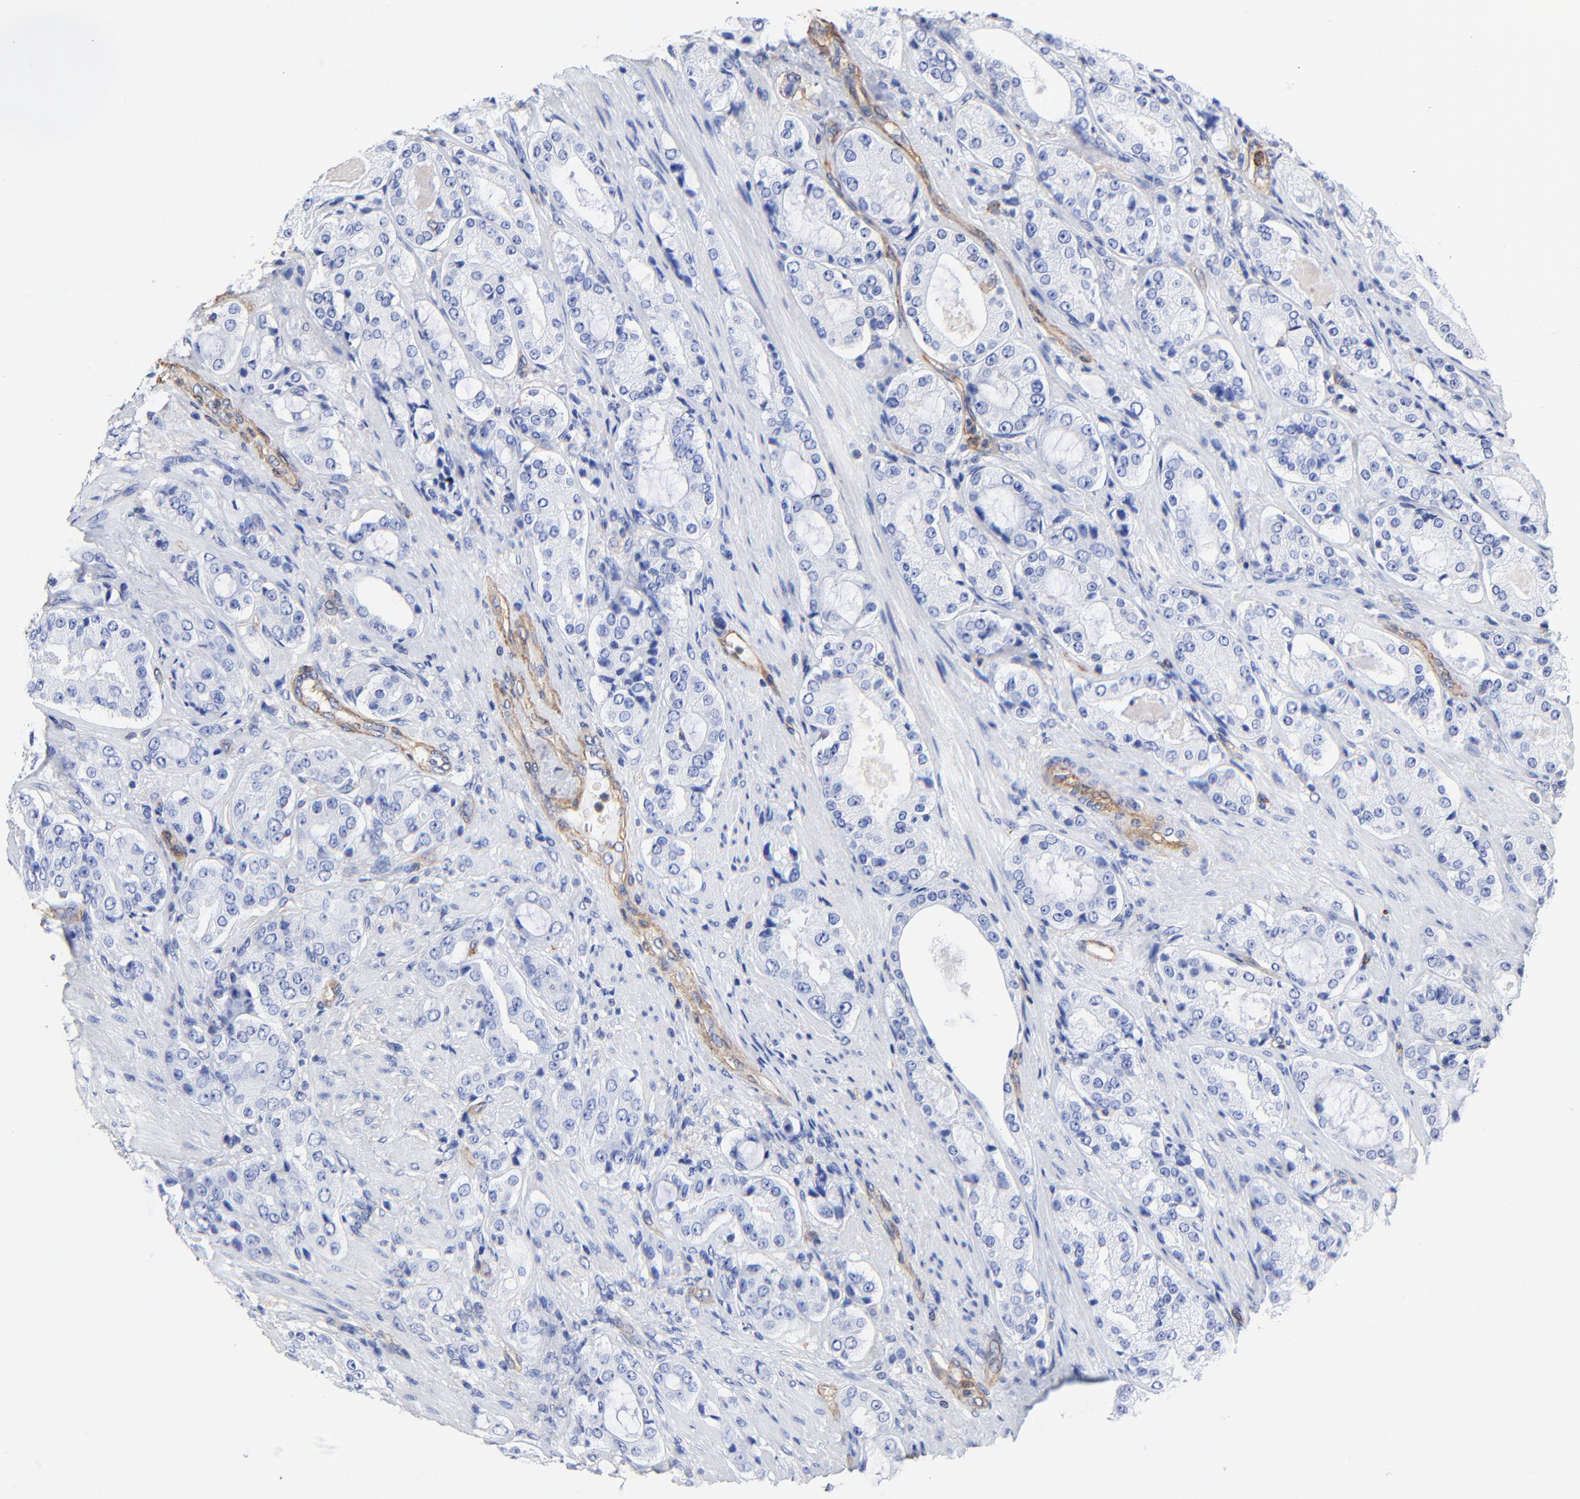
{"staining": {"intensity": "negative", "quantity": "none", "location": "none"}, "tissue": "prostate cancer", "cell_type": "Tumor cells", "image_type": "cancer", "snomed": [{"axis": "morphology", "description": "Adenocarcinoma, High grade"}, {"axis": "topography", "description": "Prostate"}], "caption": "Immunohistochemical staining of high-grade adenocarcinoma (prostate) reveals no significant staining in tumor cells. The staining is performed using DAB brown chromogen with nuclei counter-stained in using hematoxylin.", "gene": "TAGLN2", "patient": {"sex": "male", "age": 72}}